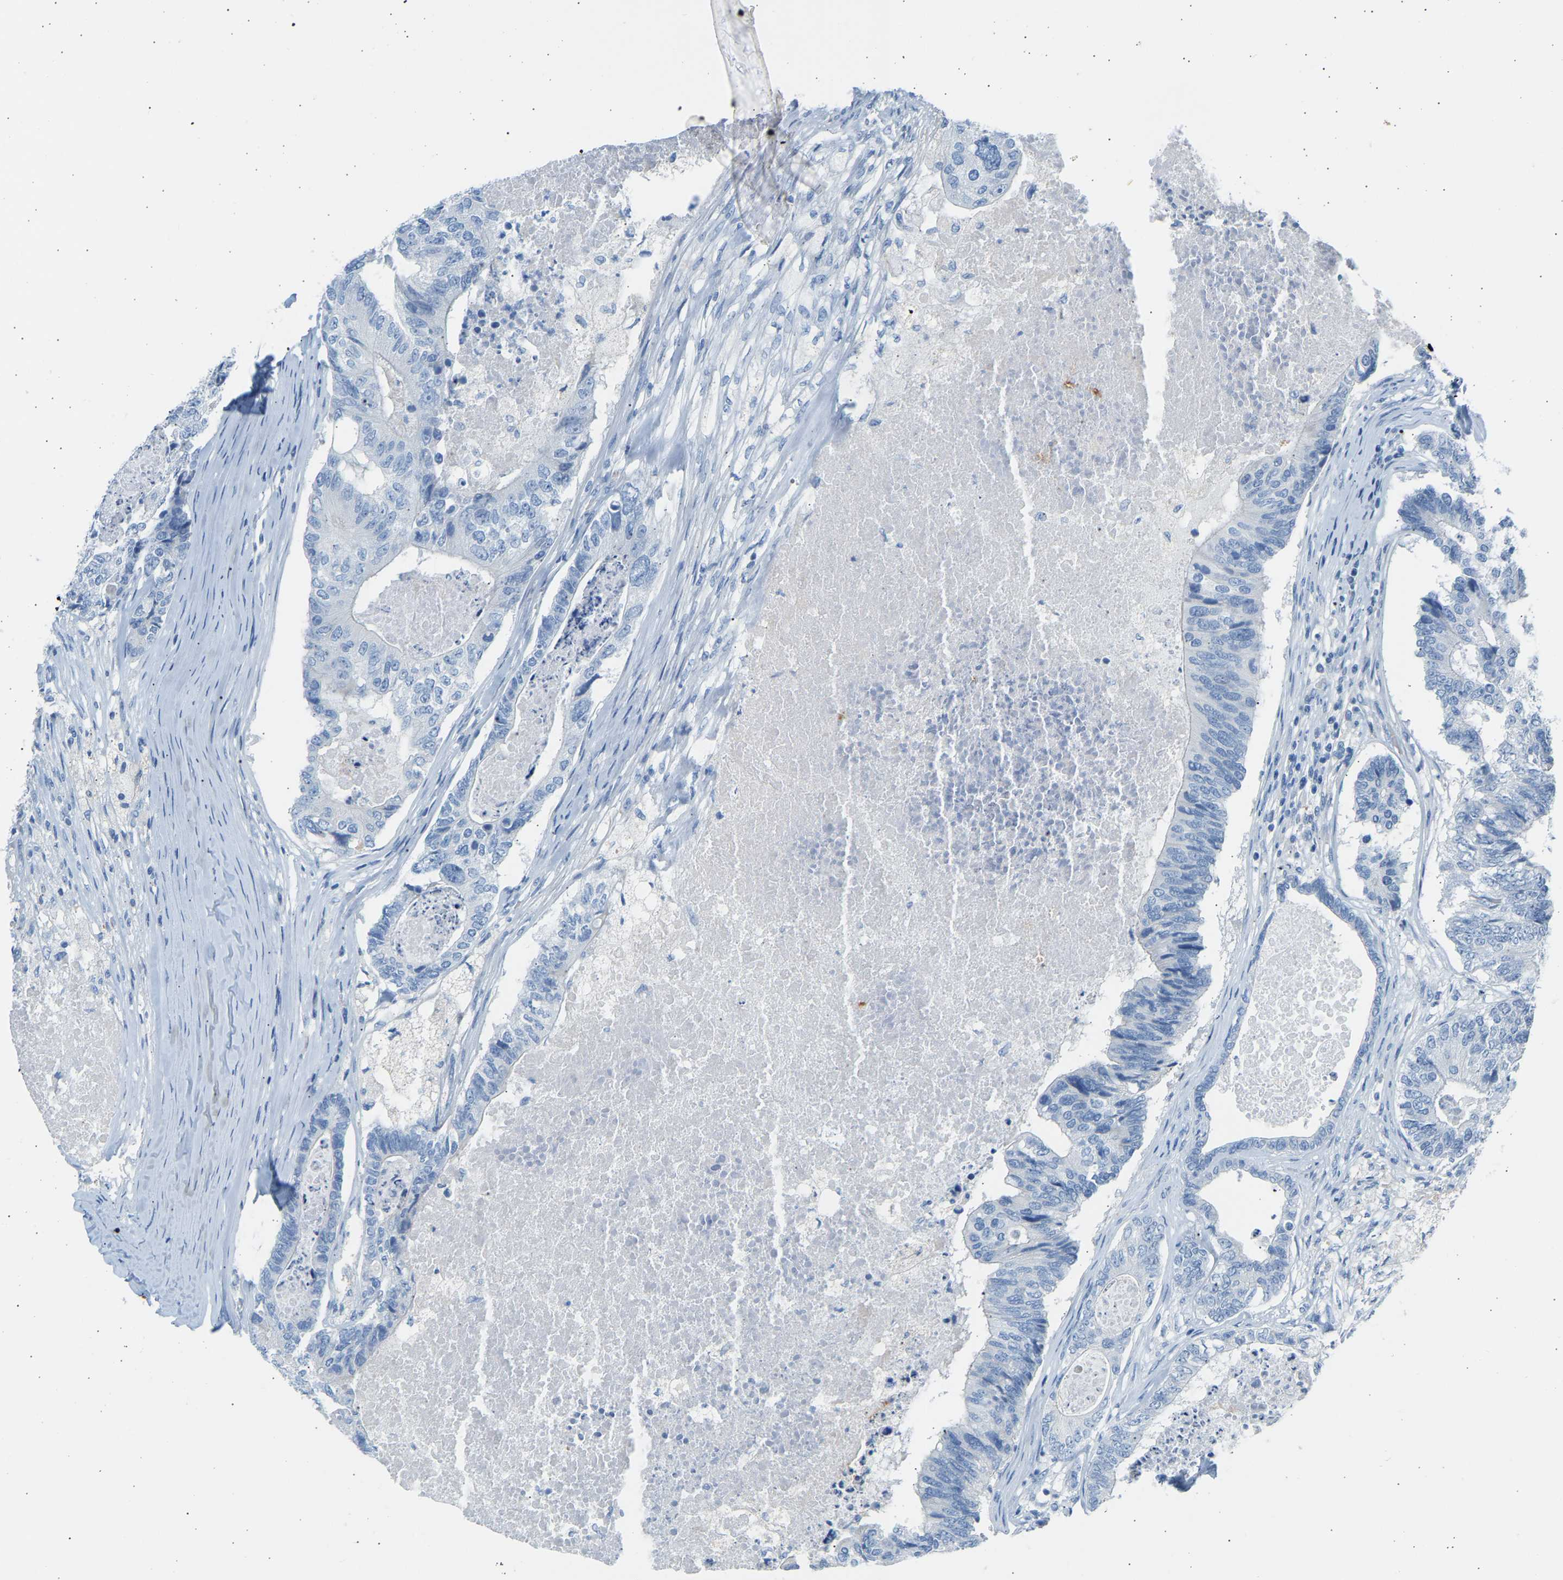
{"staining": {"intensity": "negative", "quantity": "none", "location": "none"}, "tissue": "colorectal cancer", "cell_type": "Tumor cells", "image_type": "cancer", "snomed": [{"axis": "morphology", "description": "Adenocarcinoma, NOS"}, {"axis": "topography", "description": "Colon"}], "caption": "Tumor cells are negative for protein expression in human adenocarcinoma (colorectal).", "gene": "GNAS", "patient": {"sex": "female", "age": 67}}